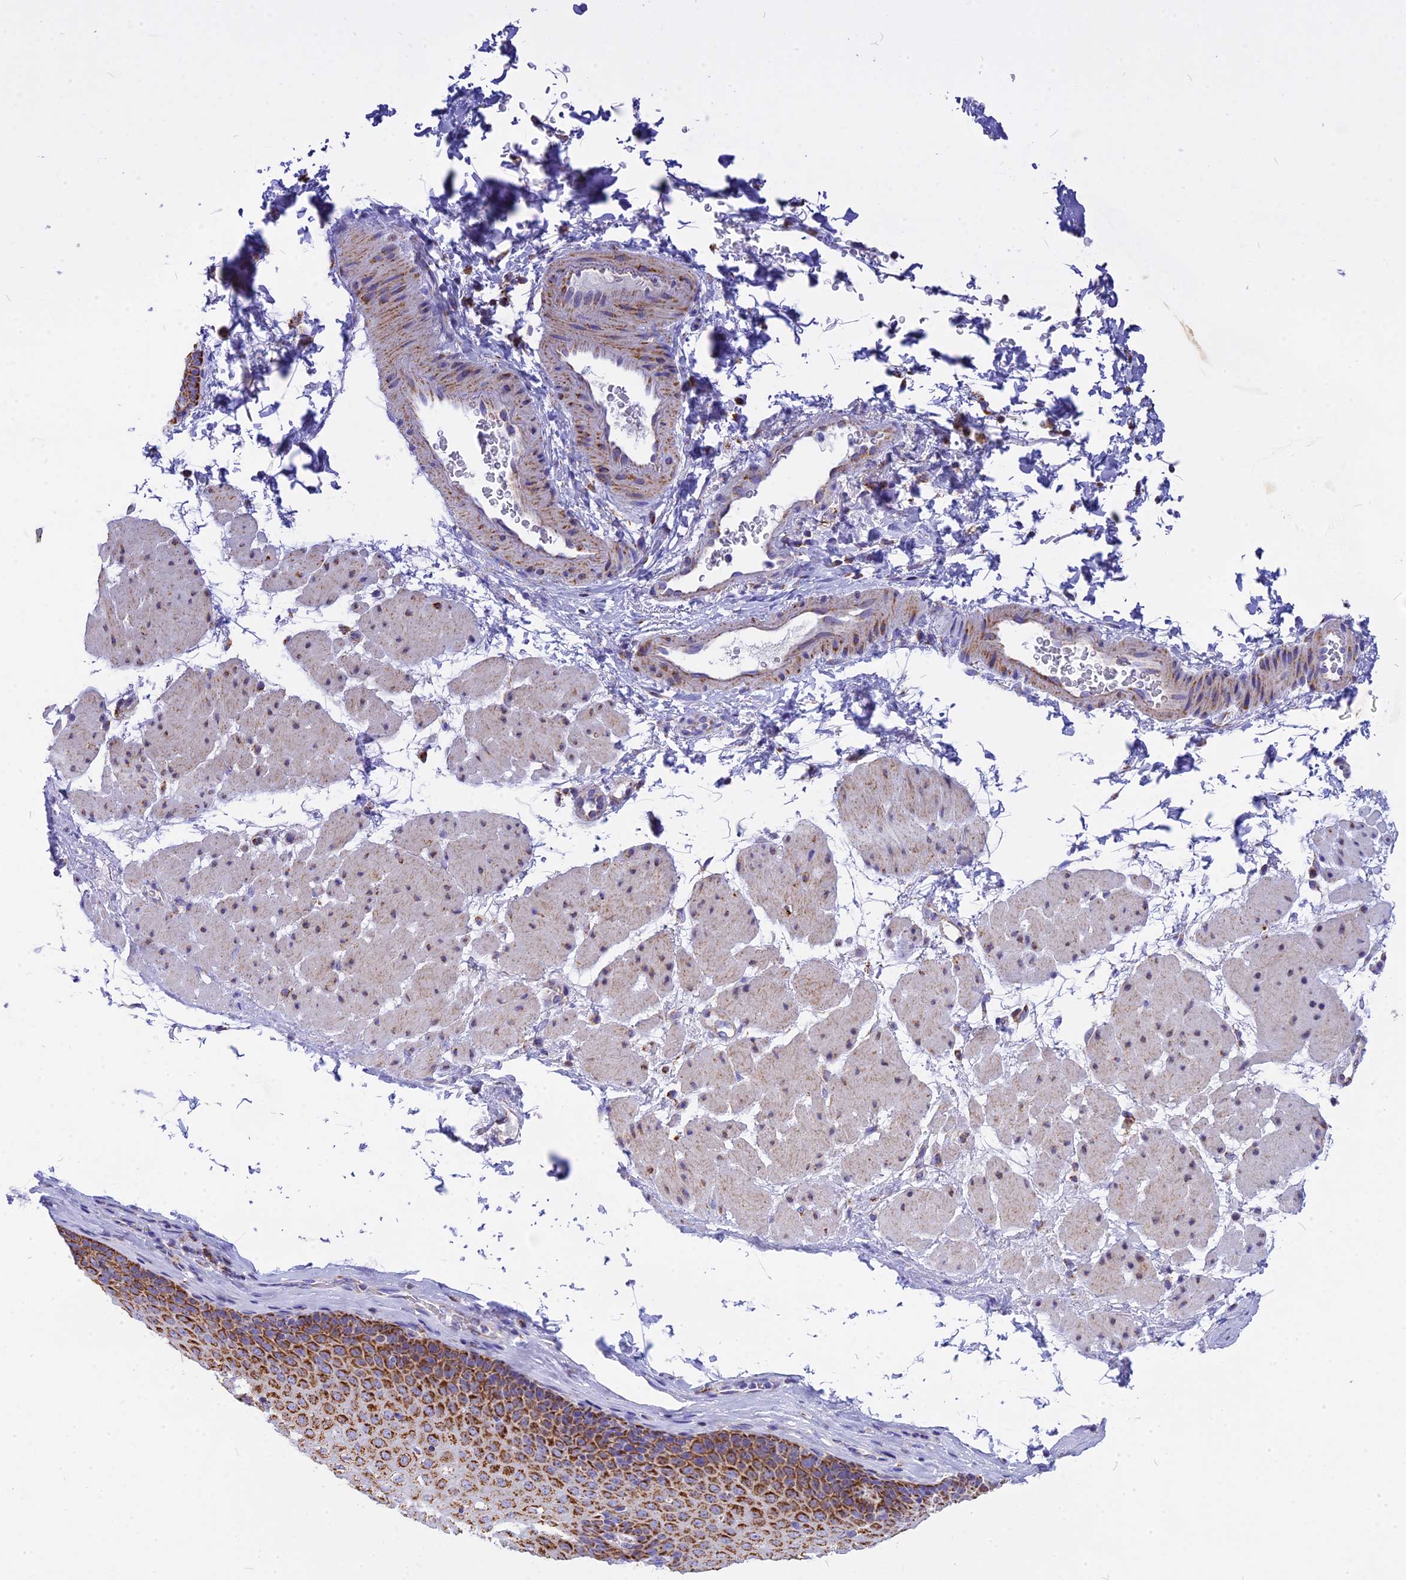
{"staining": {"intensity": "strong", "quantity": ">75%", "location": "cytoplasmic/membranous"}, "tissue": "esophagus", "cell_type": "Squamous epithelial cells", "image_type": "normal", "snomed": [{"axis": "morphology", "description": "Normal tissue, NOS"}, {"axis": "topography", "description": "Esophagus"}], "caption": "The photomicrograph reveals staining of normal esophagus, revealing strong cytoplasmic/membranous protein expression (brown color) within squamous epithelial cells.", "gene": "VDAC2", "patient": {"sex": "female", "age": 66}}